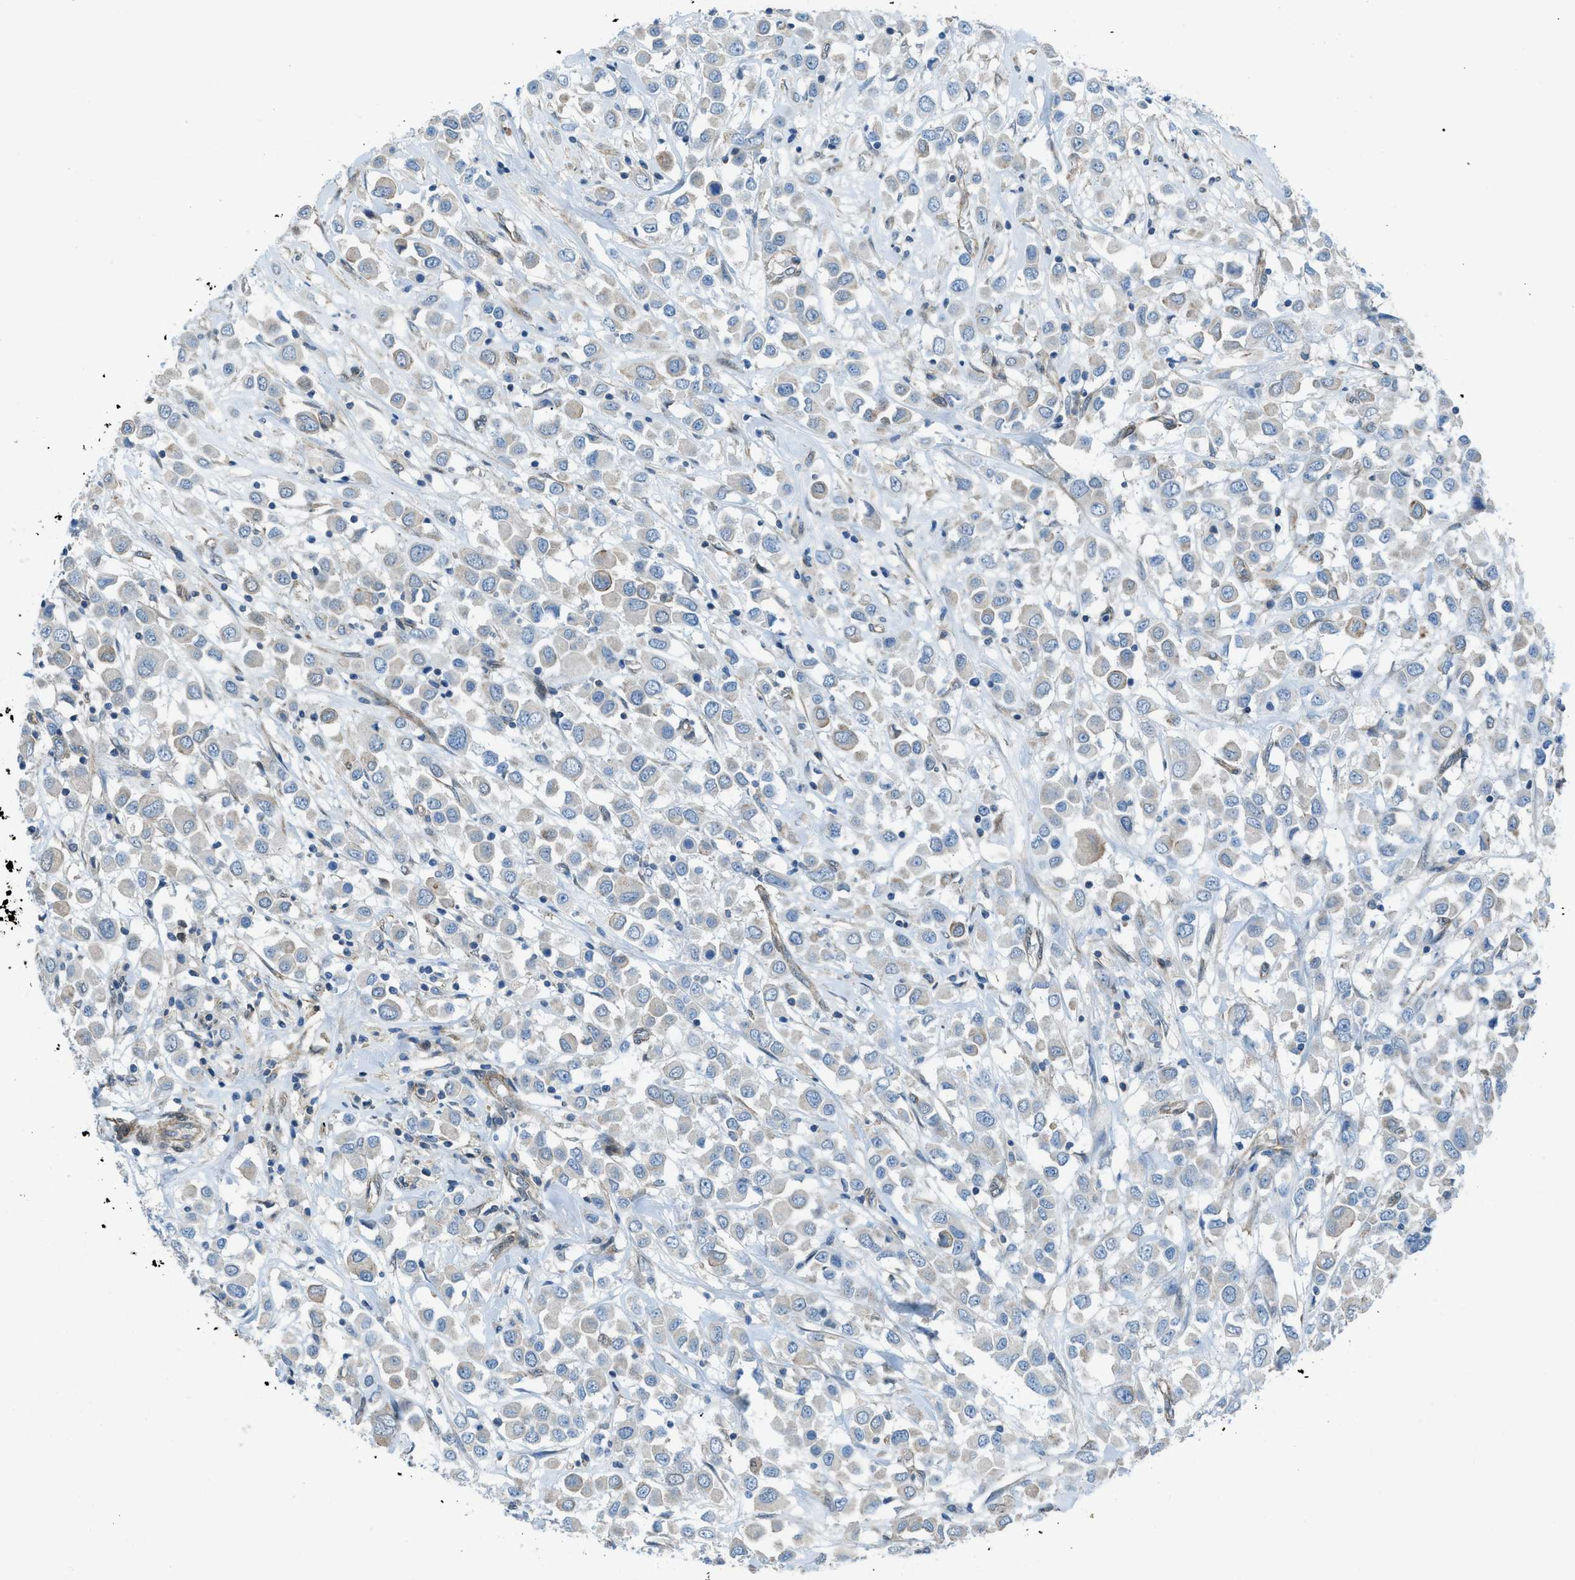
{"staining": {"intensity": "weak", "quantity": "<25%", "location": "cytoplasmic/membranous"}, "tissue": "breast cancer", "cell_type": "Tumor cells", "image_type": "cancer", "snomed": [{"axis": "morphology", "description": "Duct carcinoma"}, {"axis": "topography", "description": "Breast"}], "caption": "The photomicrograph reveals no significant positivity in tumor cells of breast cancer.", "gene": "PRKN", "patient": {"sex": "female", "age": 61}}